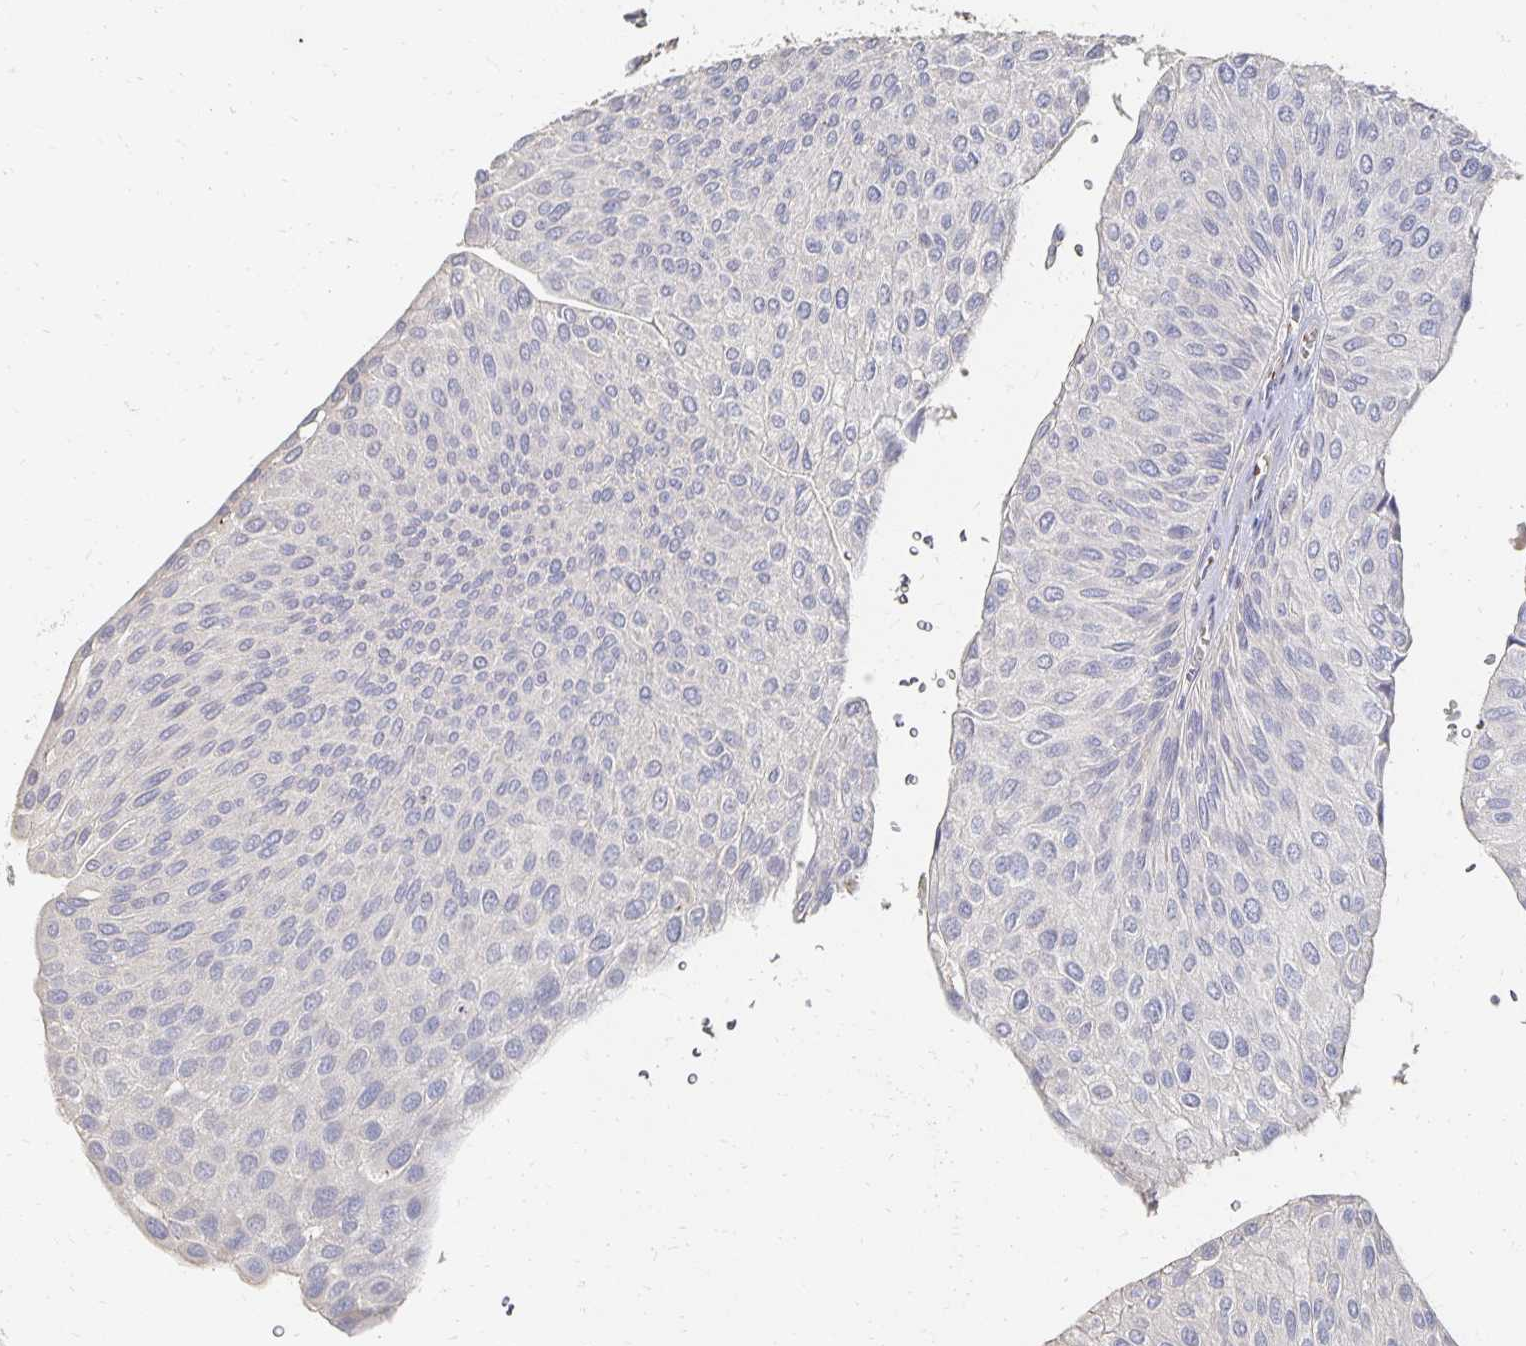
{"staining": {"intensity": "negative", "quantity": "none", "location": "none"}, "tissue": "urothelial cancer", "cell_type": "Tumor cells", "image_type": "cancer", "snomed": [{"axis": "morphology", "description": "Urothelial carcinoma, NOS"}, {"axis": "topography", "description": "Urinary bladder"}], "caption": "DAB (3,3'-diaminobenzidine) immunohistochemical staining of transitional cell carcinoma exhibits no significant expression in tumor cells.", "gene": "CST6", "patient": {"sex": "male", "age": 67}}